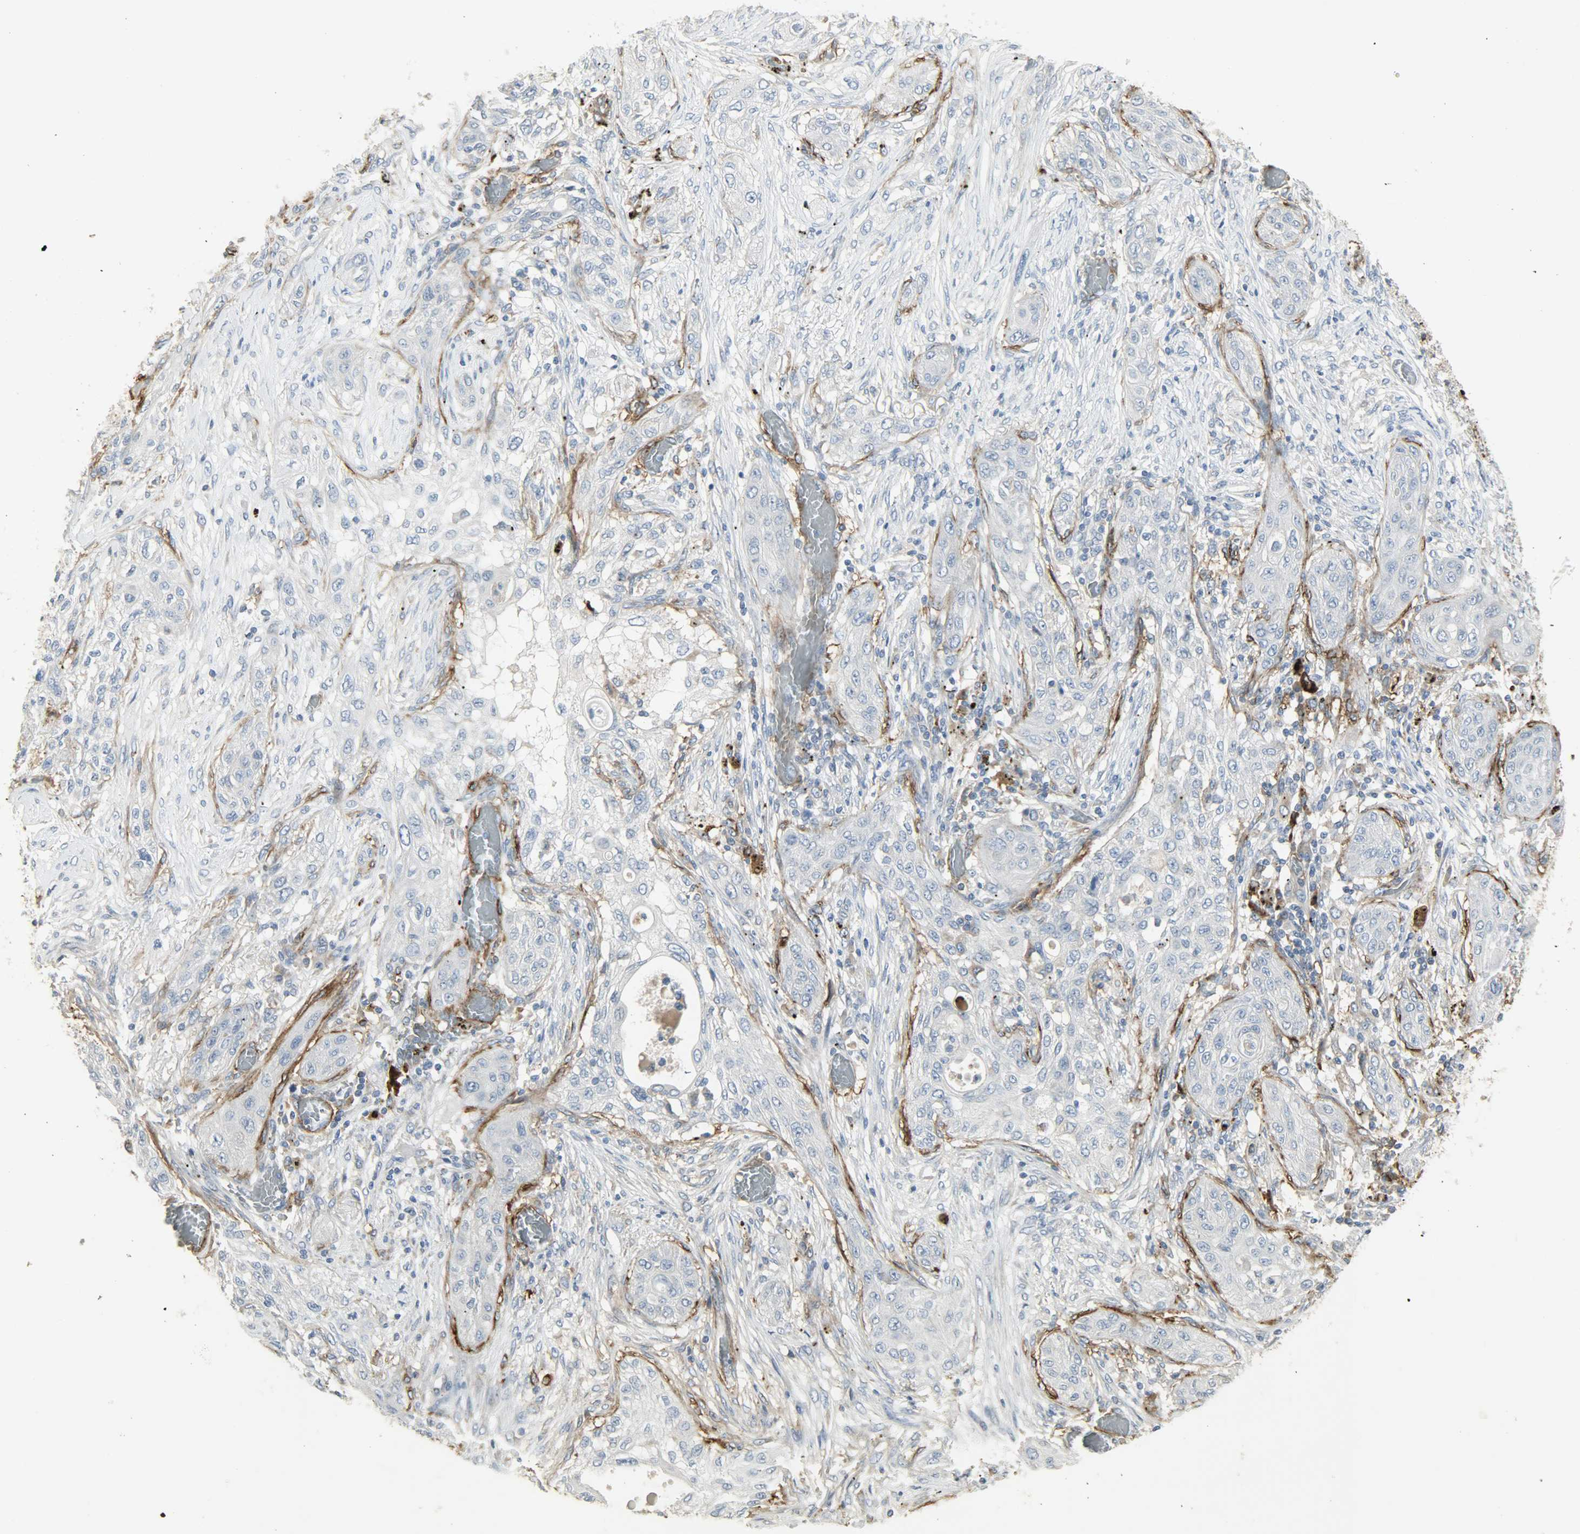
{"staining": {"intensity": "negative", "quantity": "none", "location": "none"}, "tissue": "lung cancer", "cell_type": "Tumor cells", "image_type": "cancer", "snomed": [{"axis": "morphology", "description": "Squamous cell carcinoma, NOS"}, {"axis": "topography", "description": "Lung"}], "caption": "The immunohistochemistry photomicrograph has no significant expression in tumor cells of lung squamous cell carcinoma tissue.", "gene": "ENPEP", "patient": {"sex": "female", "age": 47}}